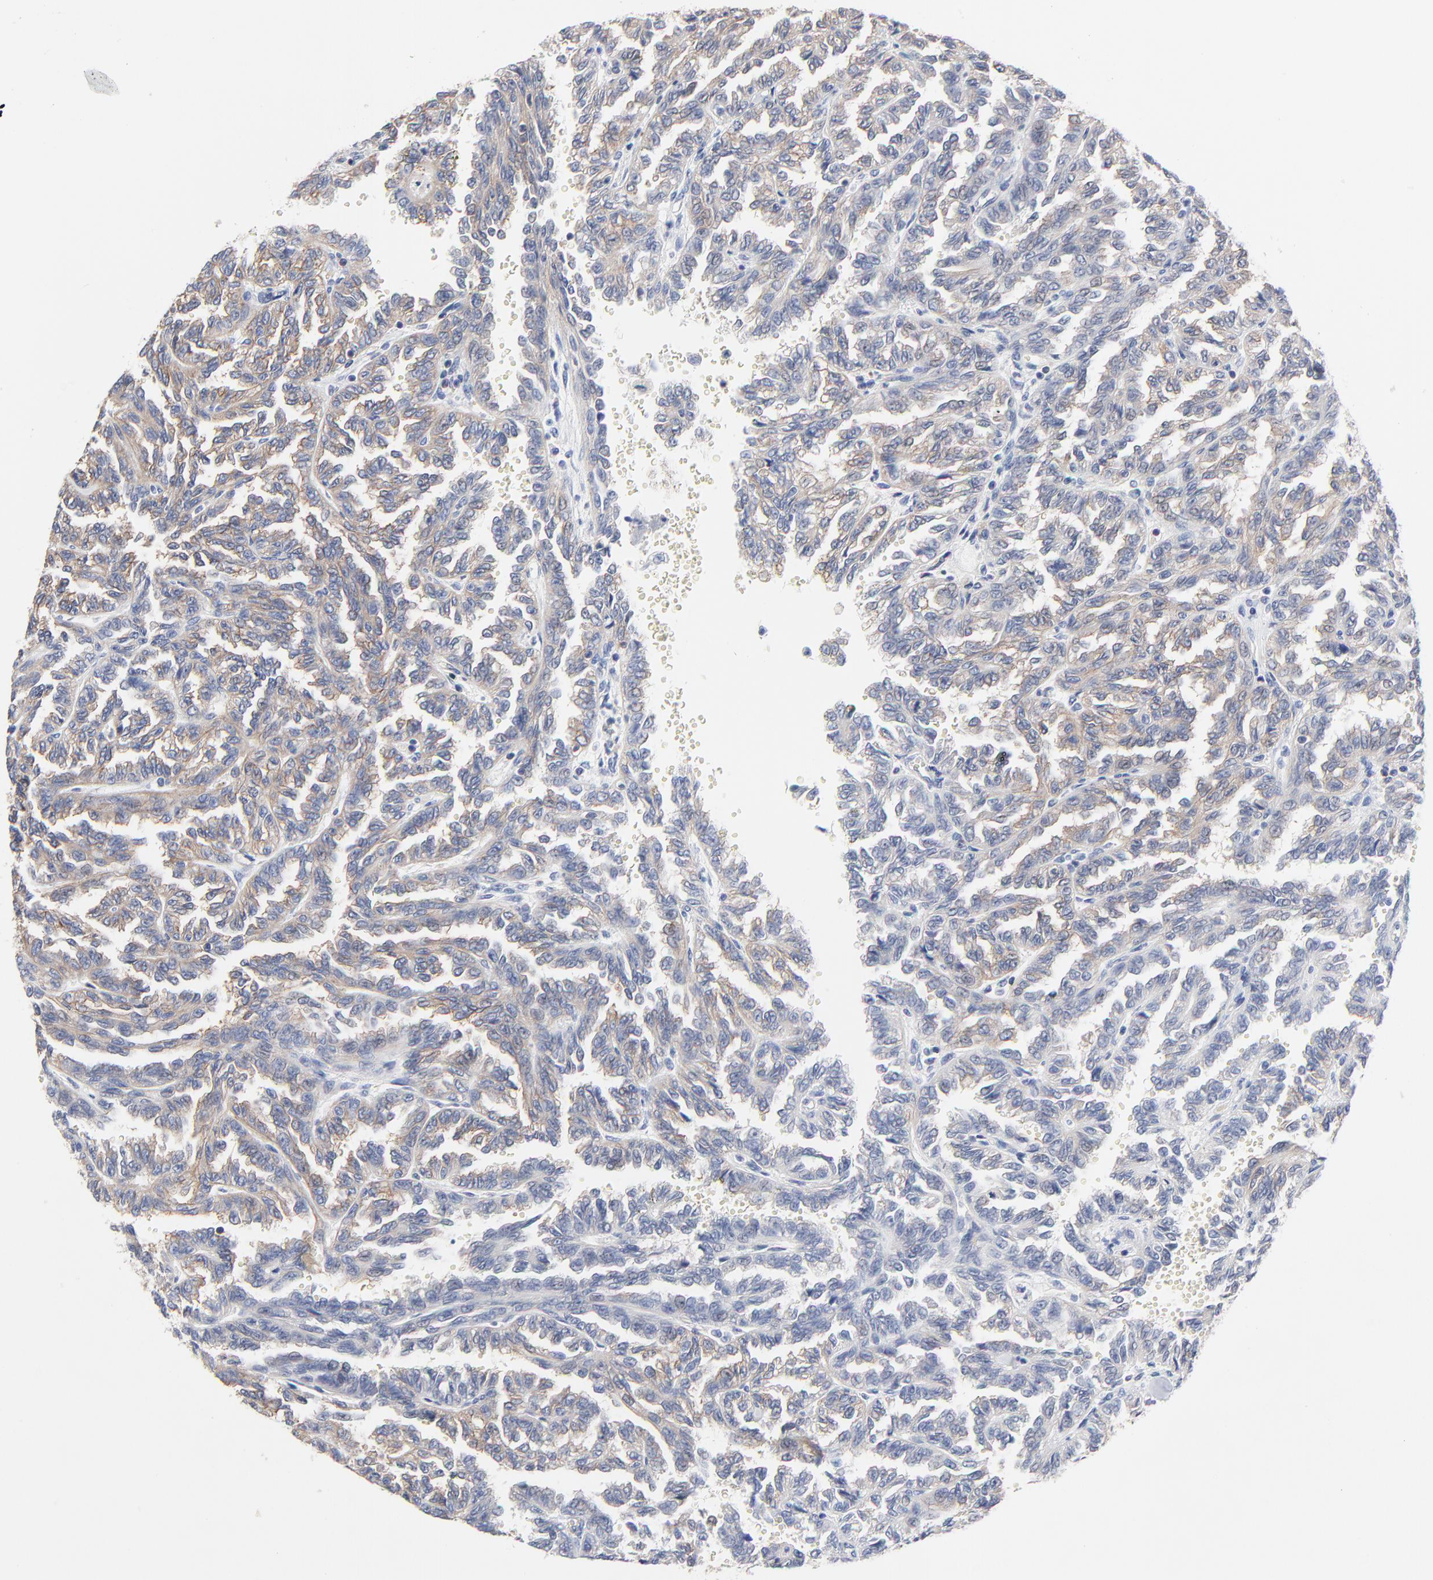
{"staining": {"intensity": "weak", "quantity": "25%-75%", "location": "cytoplasmic/membranous"}, "tissue": "renal cancer", "cell_type": "Tumor cells", "image_type": "cancer", "snomed": [{"axis": "morphology", "description": "Inflammation, NOS"}, {"axis": "morphology", "description": "Adenocarcinoma, NOS"}, {"axis": "topography", "description": "Kidney"}], "caption": "An immunohistochemistry photomicrograph of tumor tissue is shown. Protein staining in brown shows weak cytoplasmic/membranous positivity in adenocarcinoma (renal) within tumor cells. (DAB = brown stain, brightfield microscopy at high magnification).", "gene": "CD2AP", "patient": {"sex": "male", "age": 68}}